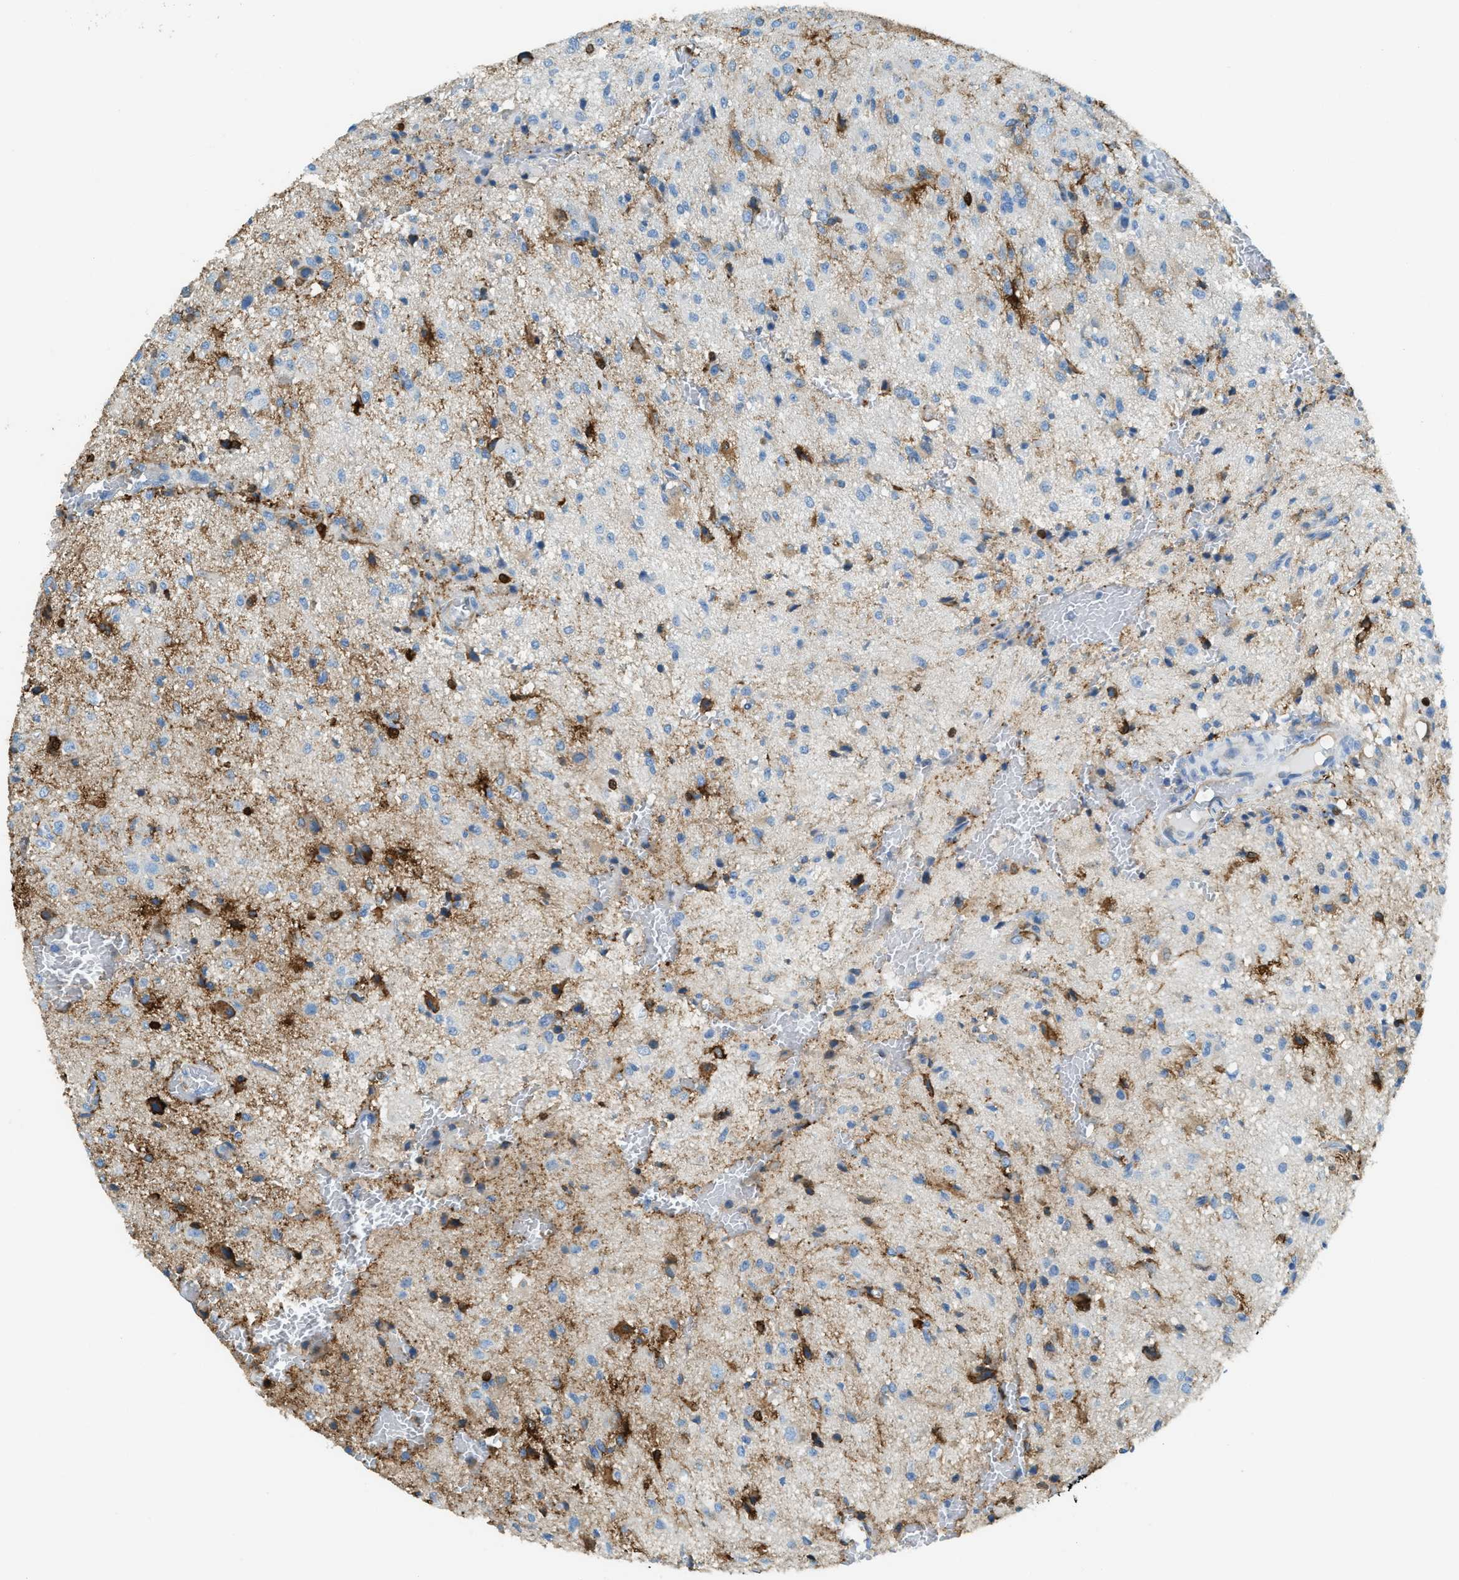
{"staining": {"intensity": "strong", "quantity": "<25%", "location": "cytoplasmic/membranous"}, "tissue": "glioma", "cell_type": "Tumor cells", "image_type": "cancer", "snomed": [{"axis": "morphology", "description": "Glioma, malignant, High grade"}, {"axis": "topography", "description": "Brain"}], "caption": "Strong cytoplasmic/membranous positivity for a protein is appreciated in approximately <25% of tumor cells of glioma using IHC.", "gene": "MATCAP2", "patient": {"sex": "female", "age": 59}}